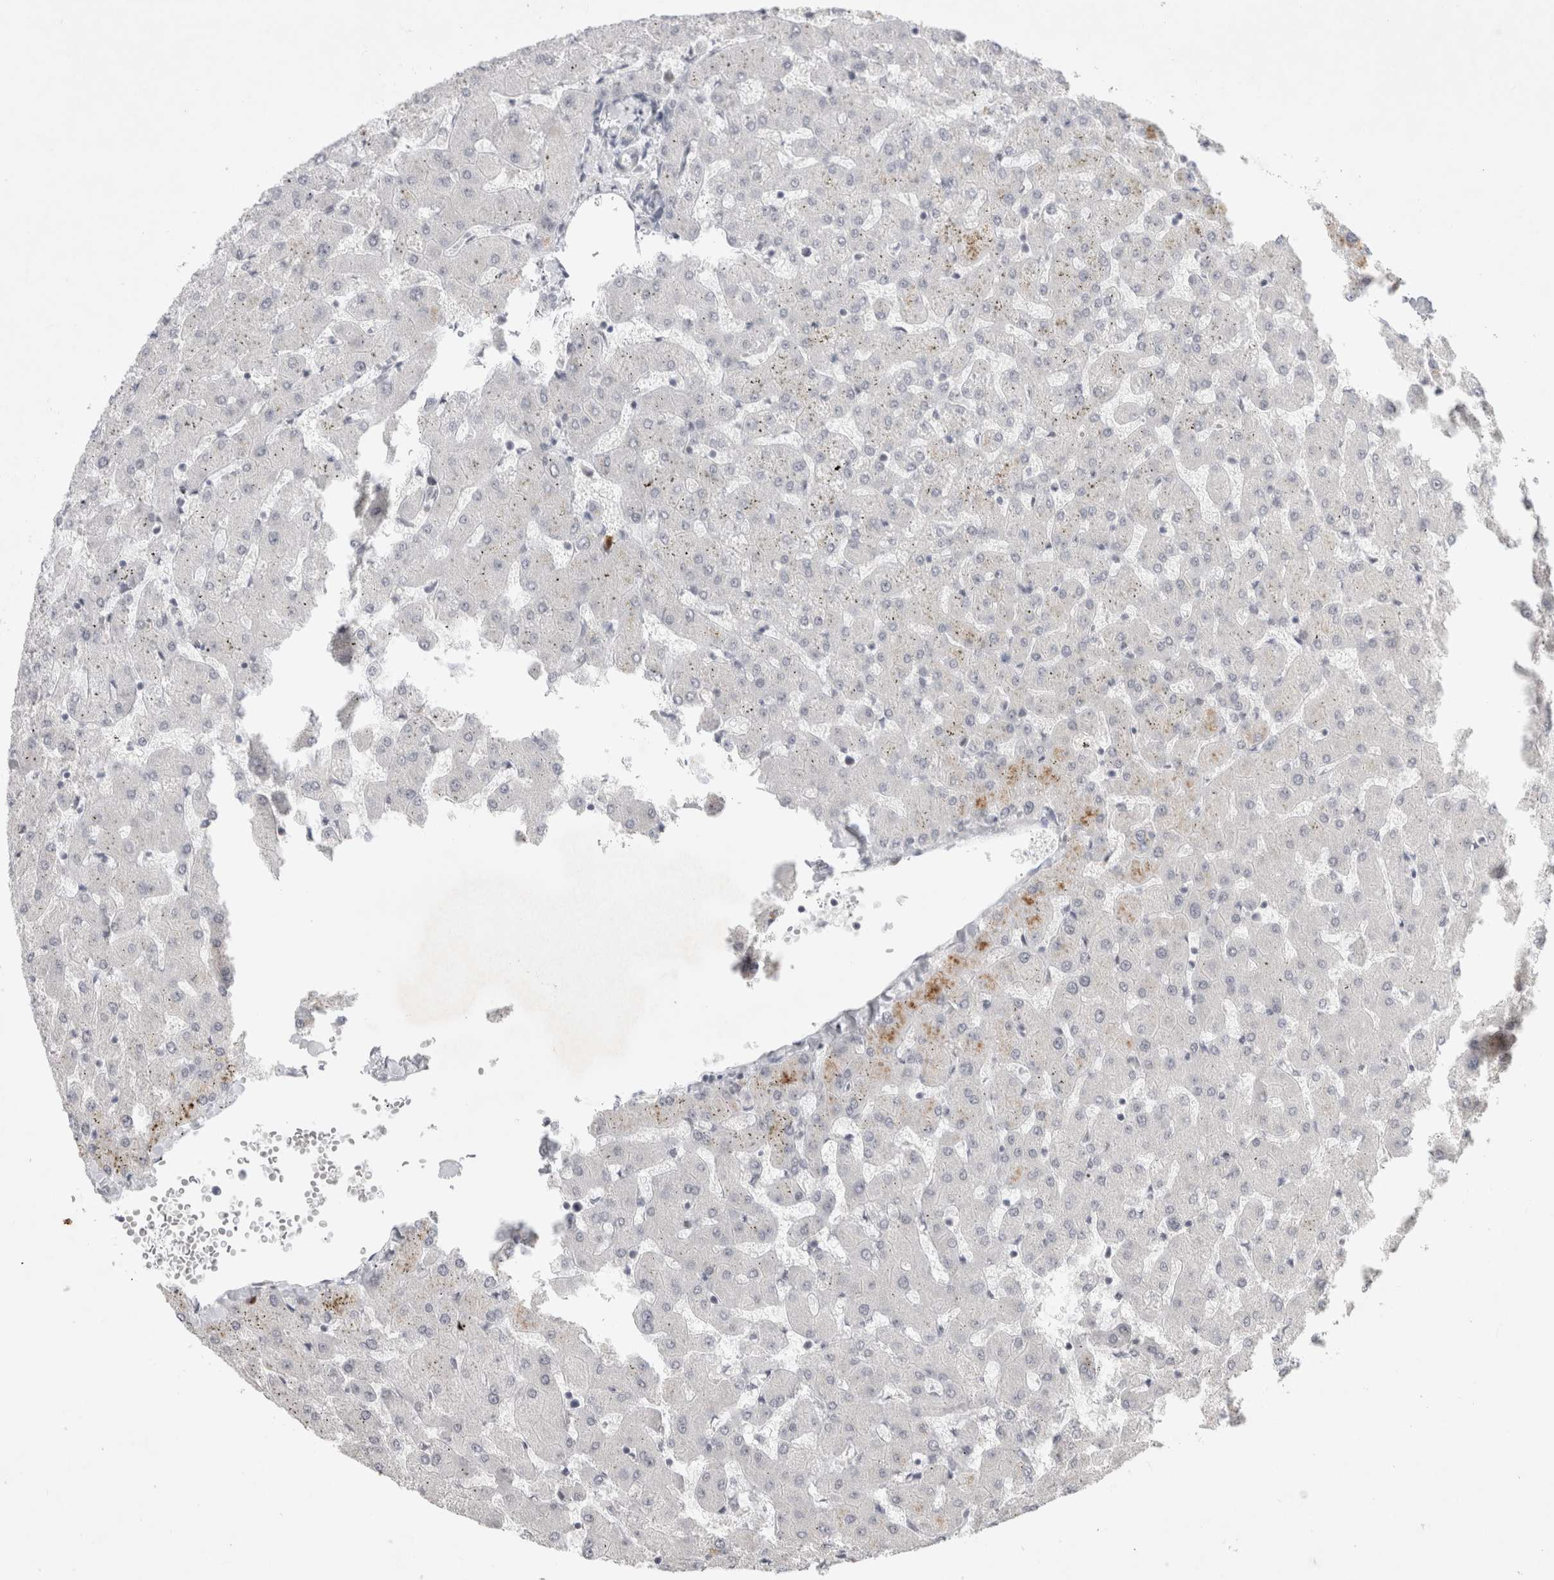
{"staining": {"intensity": "negative", "quantity": "none", "location": "none"}, "tissue": "liver", "cell_type": "Cholangiocytes", "image_type": "normal", "snomed": [{"axis": "morphology", "description": "Normal tissue, NOS"}, {"axis": "topography", "description": "Liver"}], "caption": "The micrograph reveals no staining of cholangiocytes in unremarkable liver.", "gene": "RECQL4", "patient": {"sex": "female", "age": 63}}